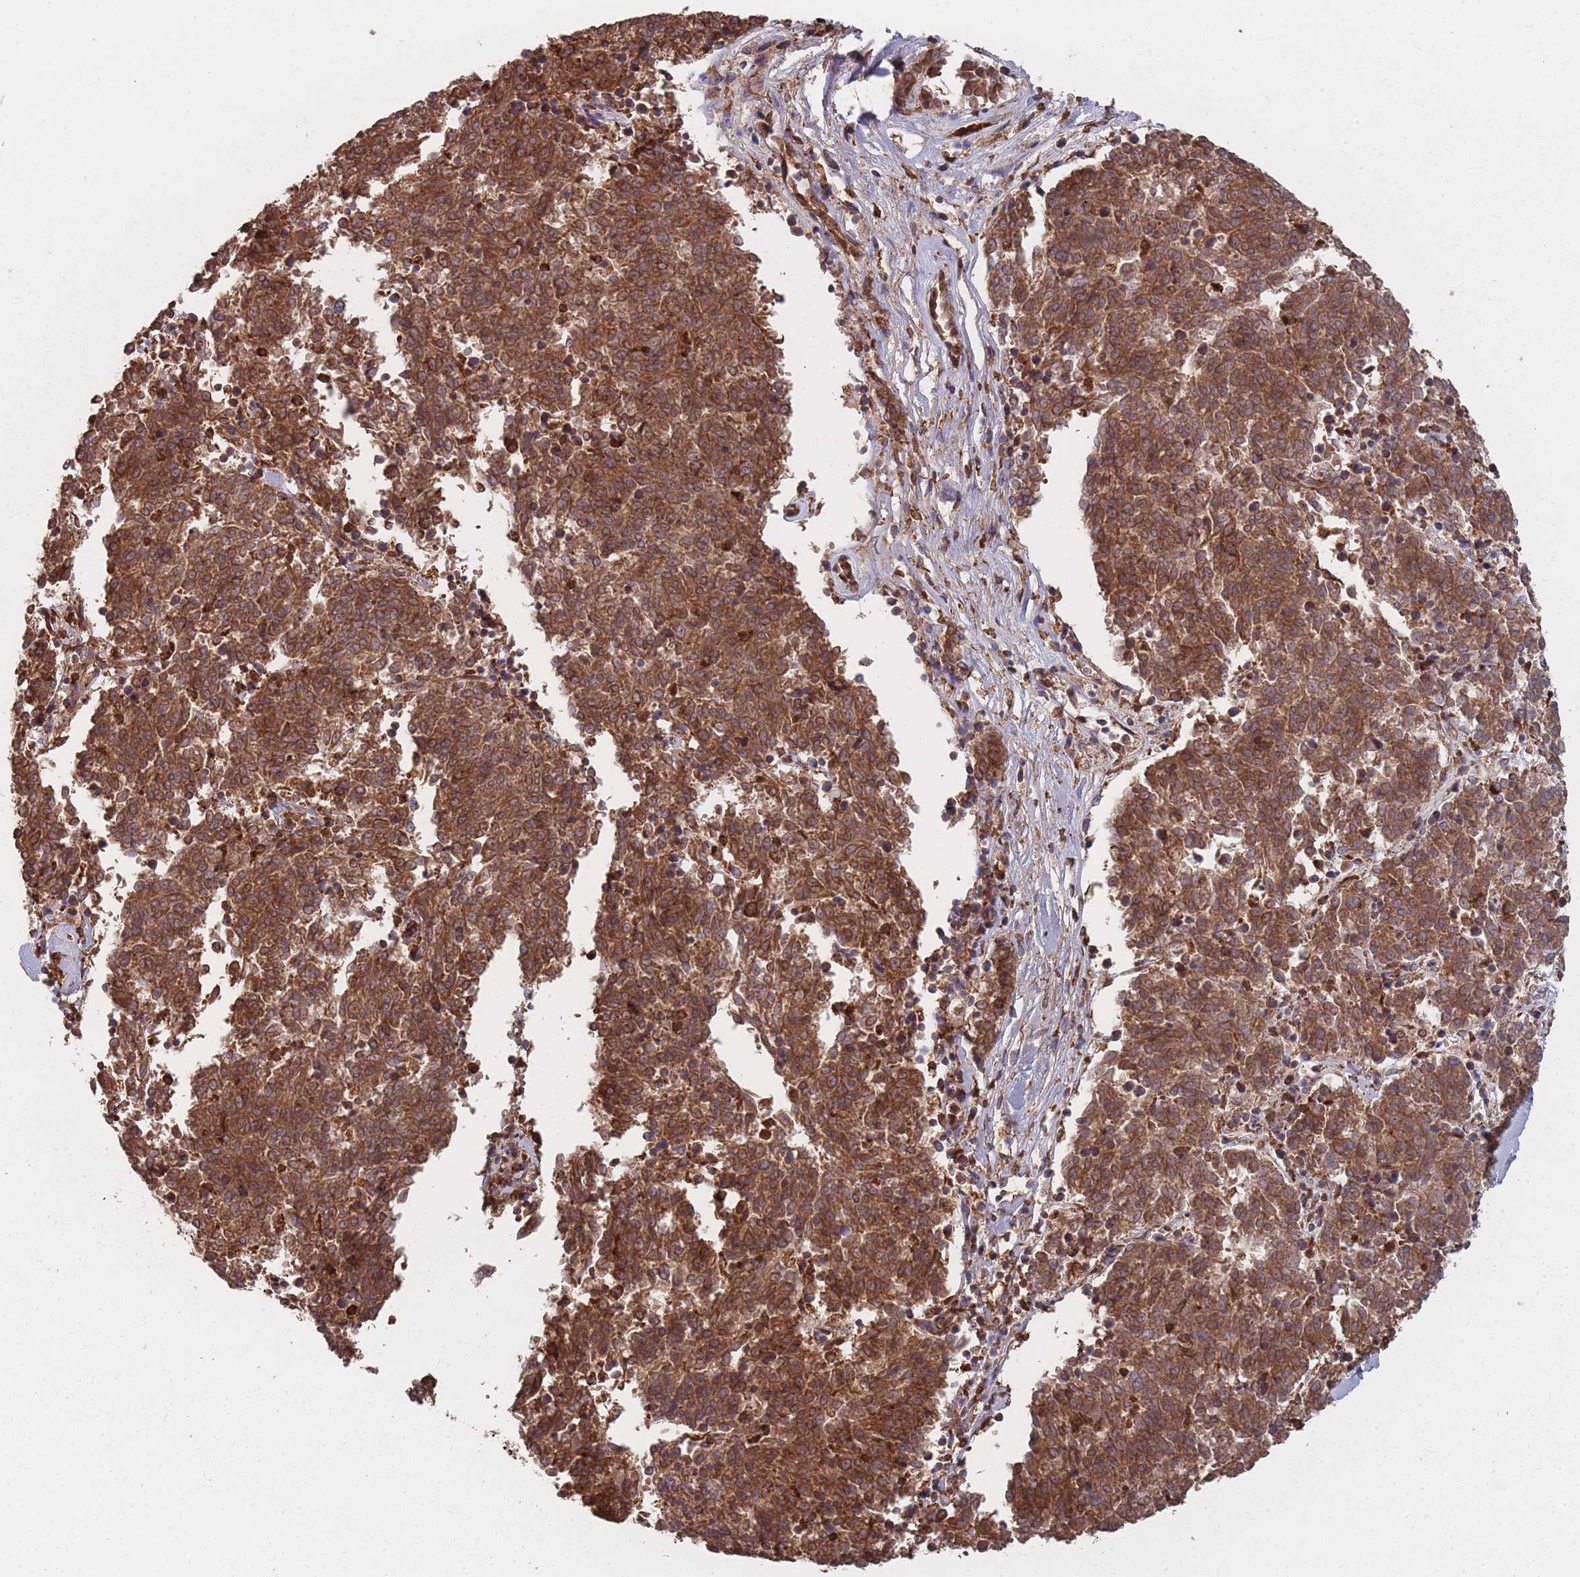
{"staining": {"intensity": "moderate", "quantity": ">75%", "location": "cytoplasmic/membranous"}, "tissue": "melanoma", "cell_type": "Tumor cells", "image_type": "cancer", "snomed": [{"axis": "morphology", "description": "Malignant melanoma, NOS"}, {"axis": "topography", "description": "Skin"}], "caption": "Melanoma stained with a protein marker reveals moderate staining in tumor cells.", "gene": "THSD7B", "patient": {"sex": "female", "age": 72}}